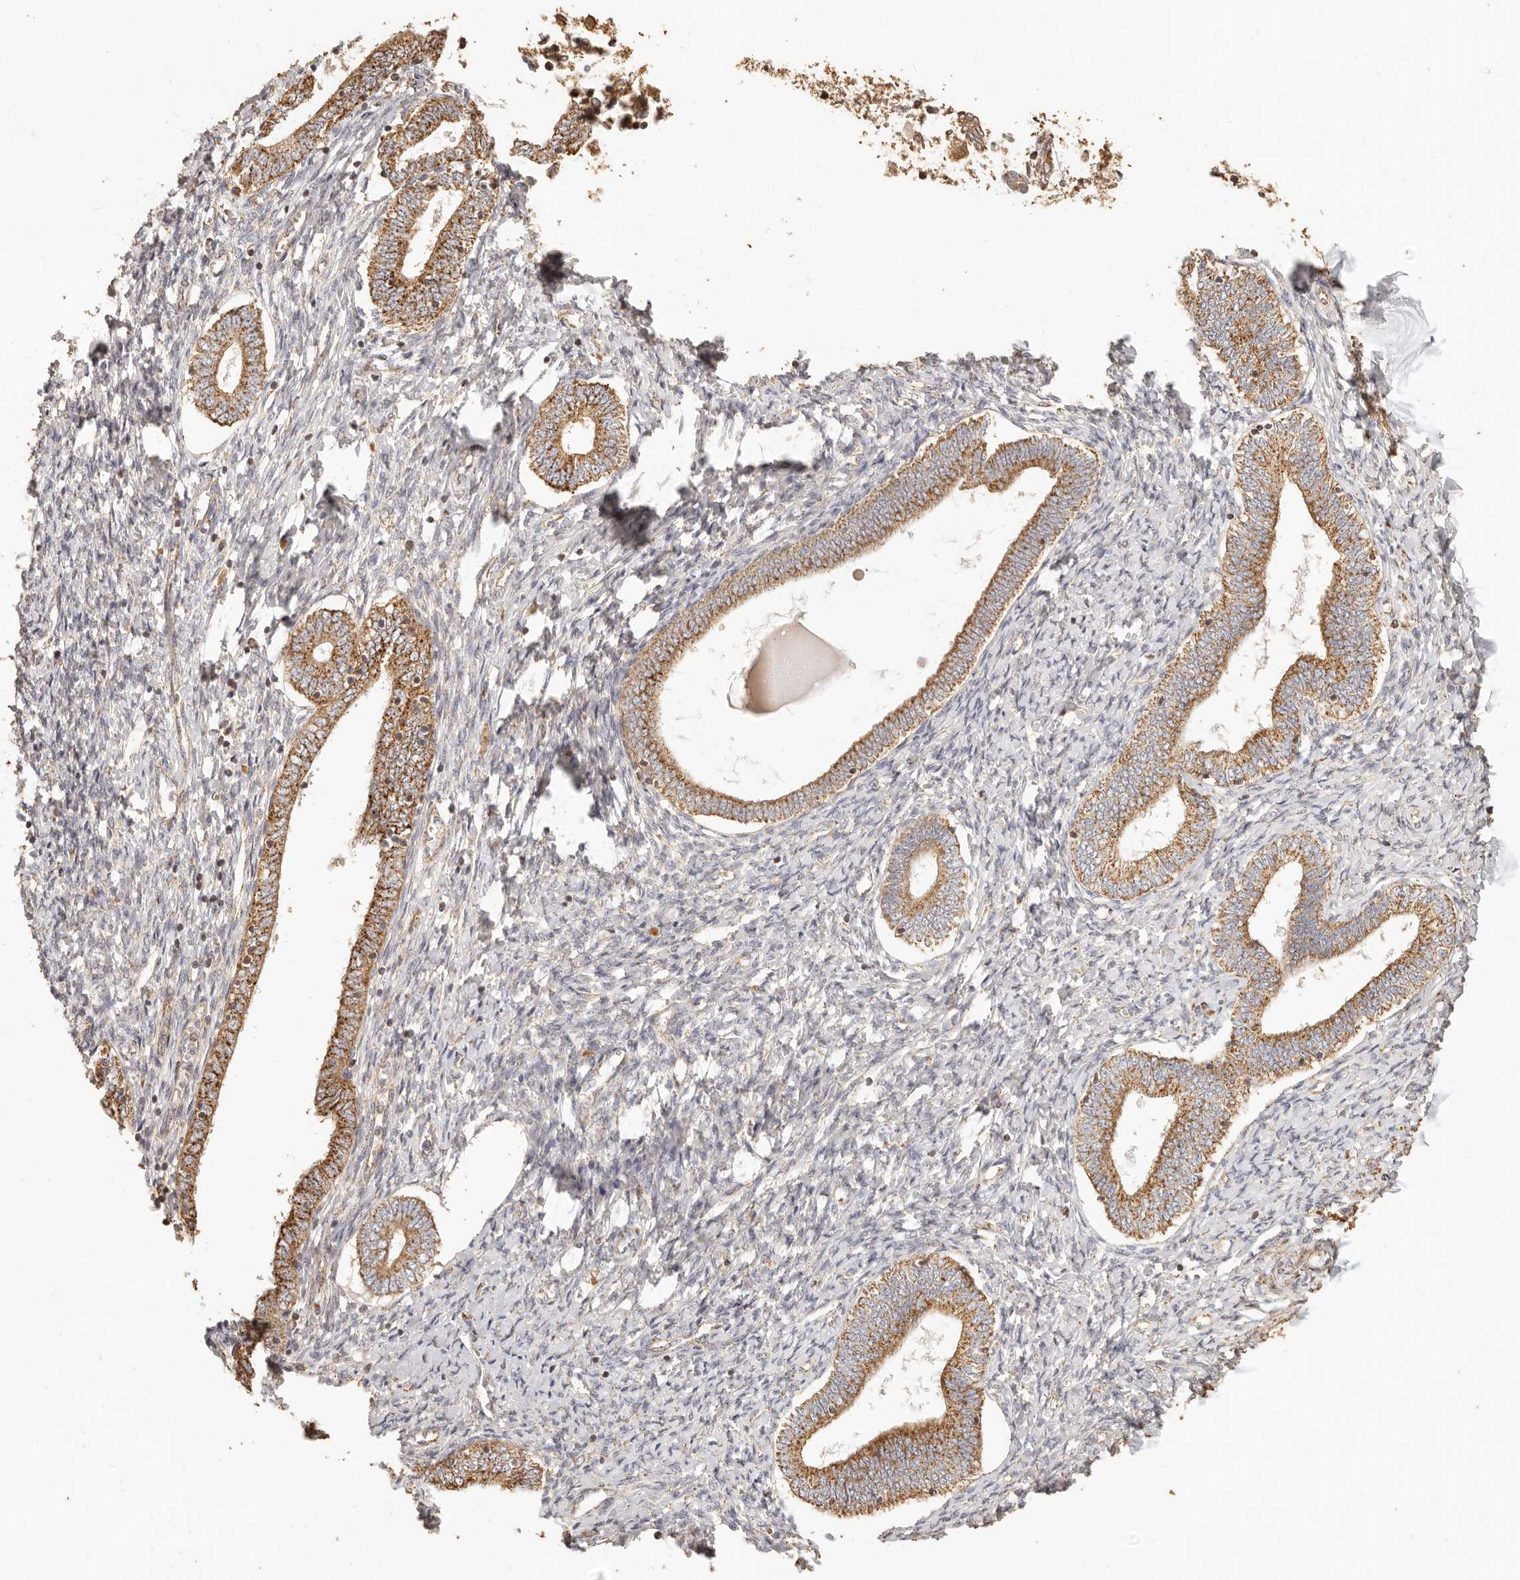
{"staining": {"intensity": "weak", "quantity": ">75%", "location": "cytoplasmic/membranous"}, "tissue": "endometrium", "cell_type": "Cells in endometrial stroma", "image_type": "normal", "snomed": [{"axis": "morphology", "description": "Normal tissue, NOS"}, {"axis": "topography", "description": "Endometrium"}], "caption": "Endometrium stained for a protein reveals weak cytoplasmic/membranous positivity in cells in endometrial stroma. The staining was performed using DAB (3,3'-diaminobenzidine) to visualize the protein expression in brown, while the nuclei were stained in blue with hematoxylin (Magnification: 20x).", "gene": "PTPN22", "patient": {"sex": "female", "age": 72}}